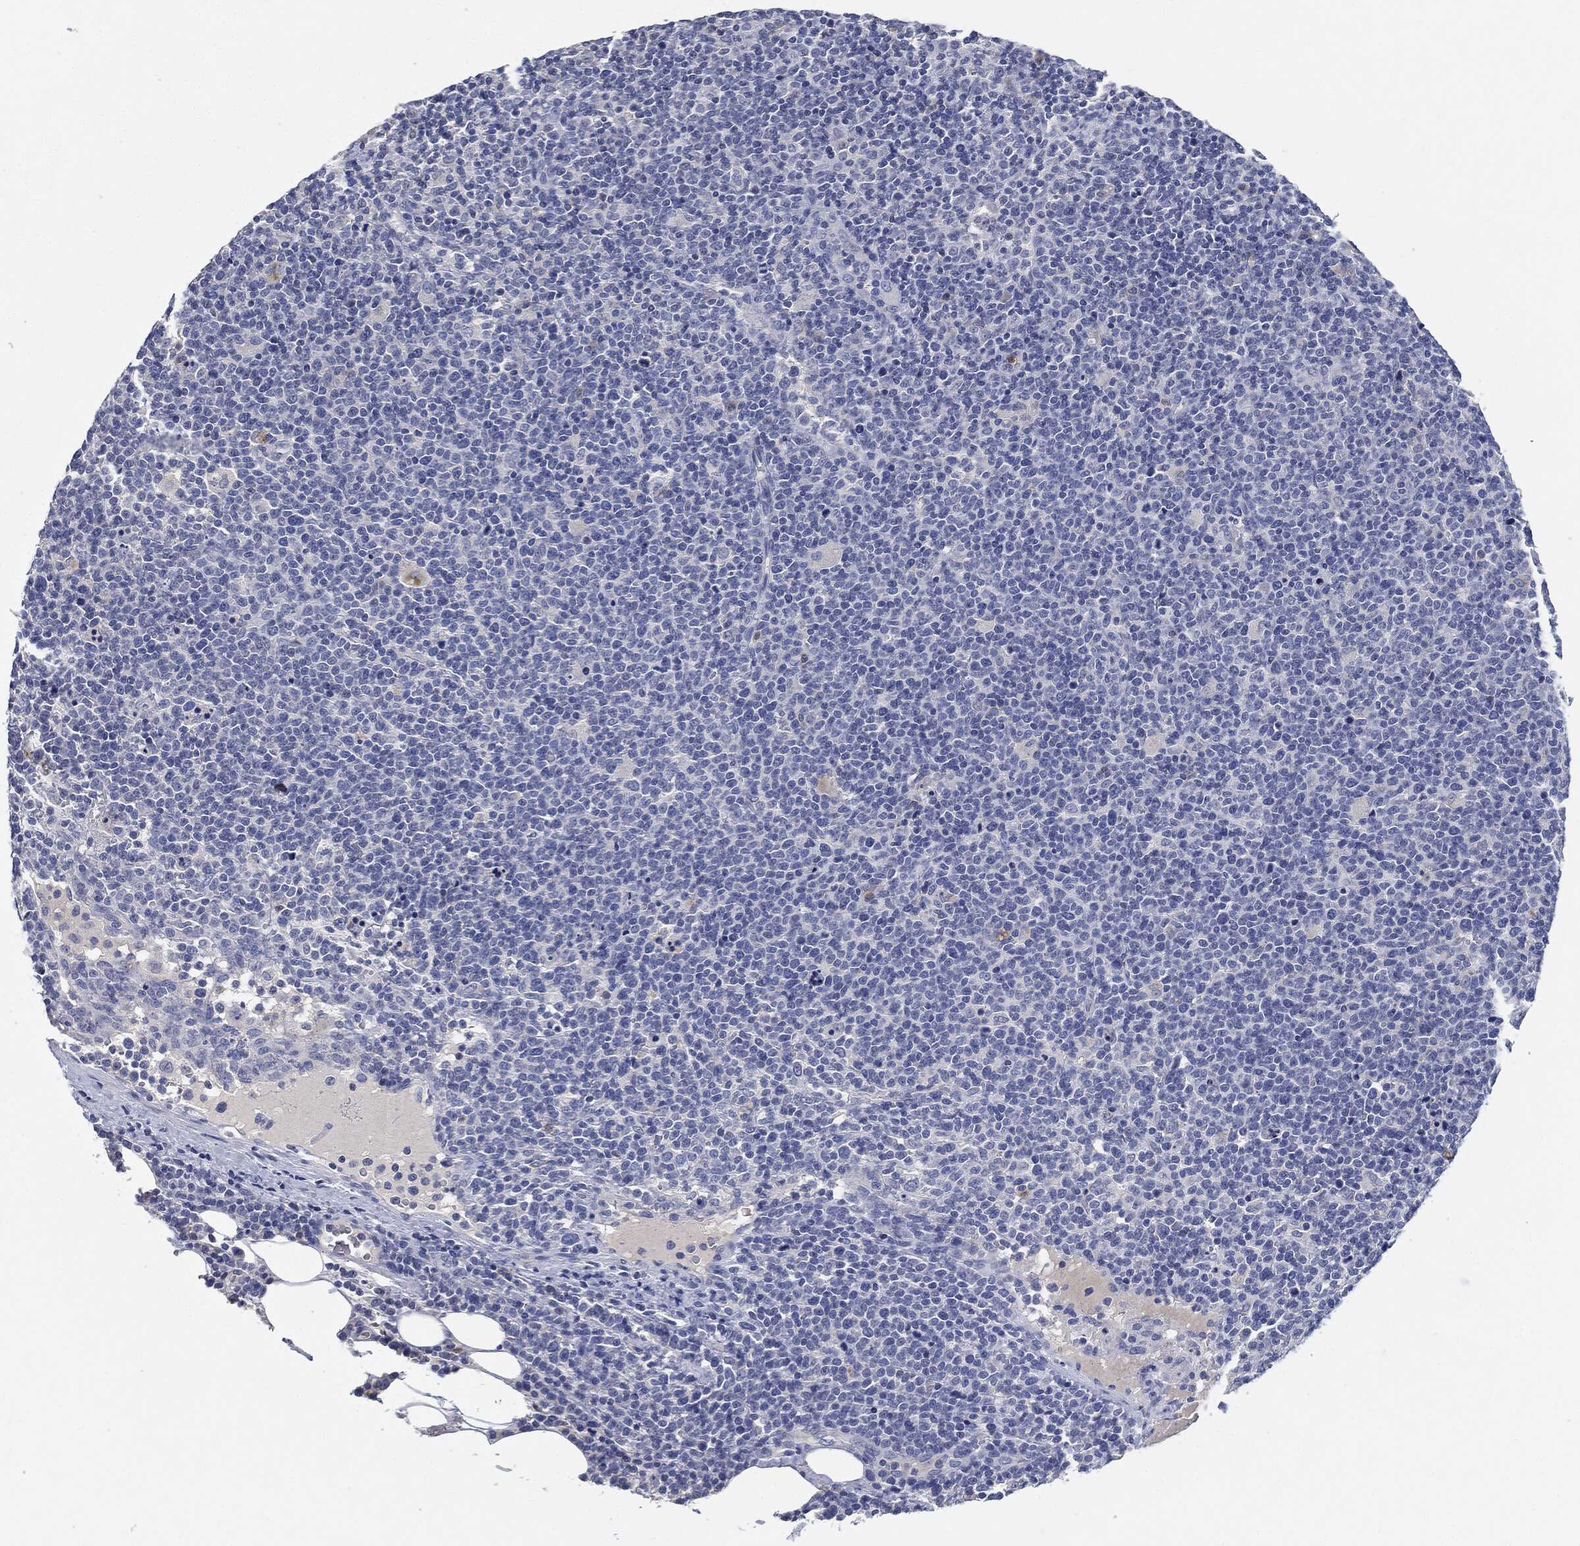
{"staining": {"intensity": "negative", "quantity": "none", "location": "none"}, "tissue": "lymphoma", "cell_type": "Tumor cells", "image_type": "cancer", "snomed": [{"axis": "morphology", "description": "Malignant lymphoma, non-Hodgkin's type, High grade"}, {"axis": "topography", "description": "Lymph node"}], "caption": "This is an immunohistochemistry (IHC) image of lymphoma. There is no expression in tumor cells.", "gene": "NTRK1", "patient": {"sex": "male", "age": 61}}